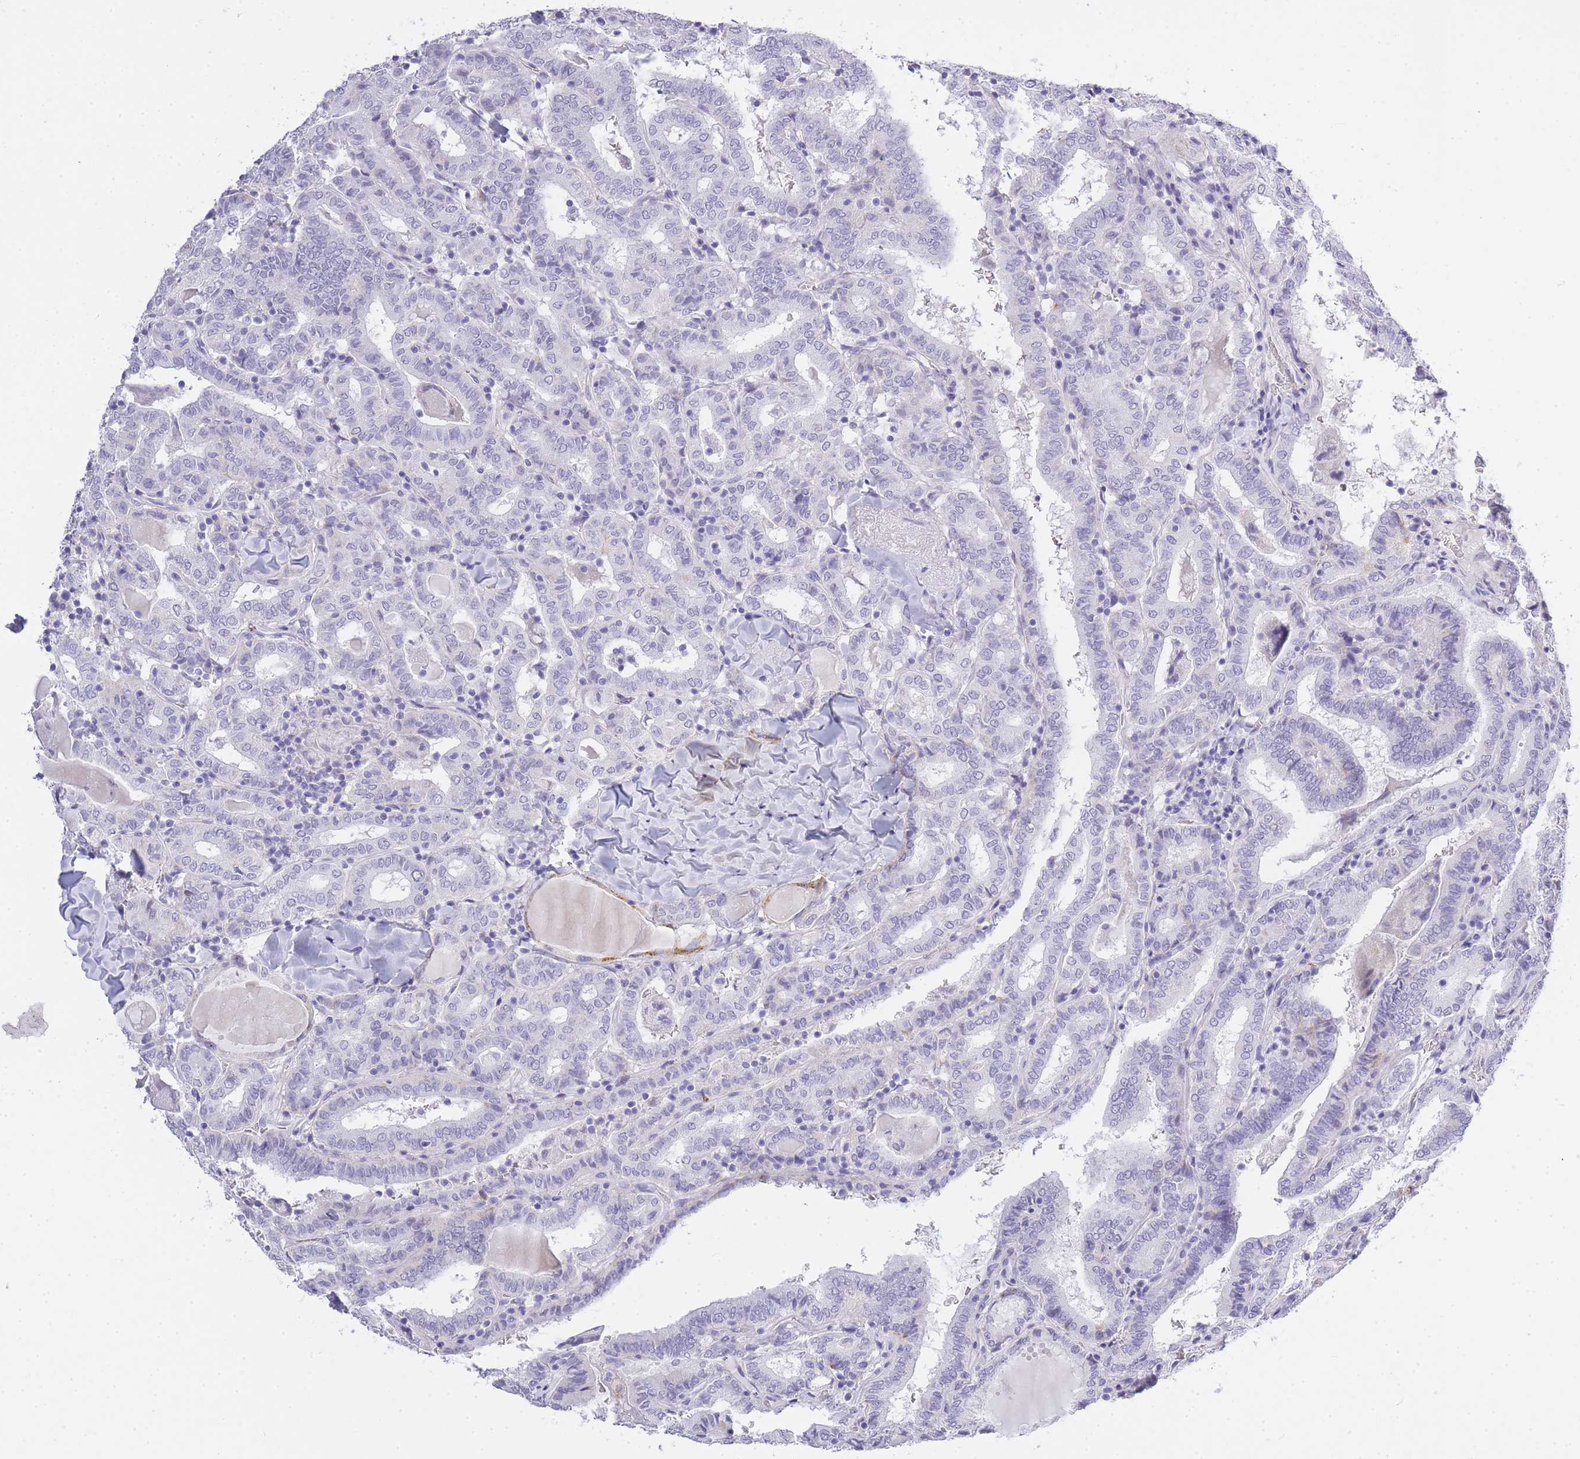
{"staining": {"intensity": "negative", "quantity": "none", "location": "none"}, "tissue": "thyroid cancer", "cell_type": "Tumor cells", "image_type": "cancer", "snomed": [{"axis": "morphology", "description": "Papillary adenocarcinoma, NOS"}, {"axis": "topography", "description": "Thyroid gland"}], "caption": "Photomicrograph shows no protein expression in tumor cells of thyroid cancer tissue.", "gene": "RHO", "patient": {"sex": "female", "age": 72}}